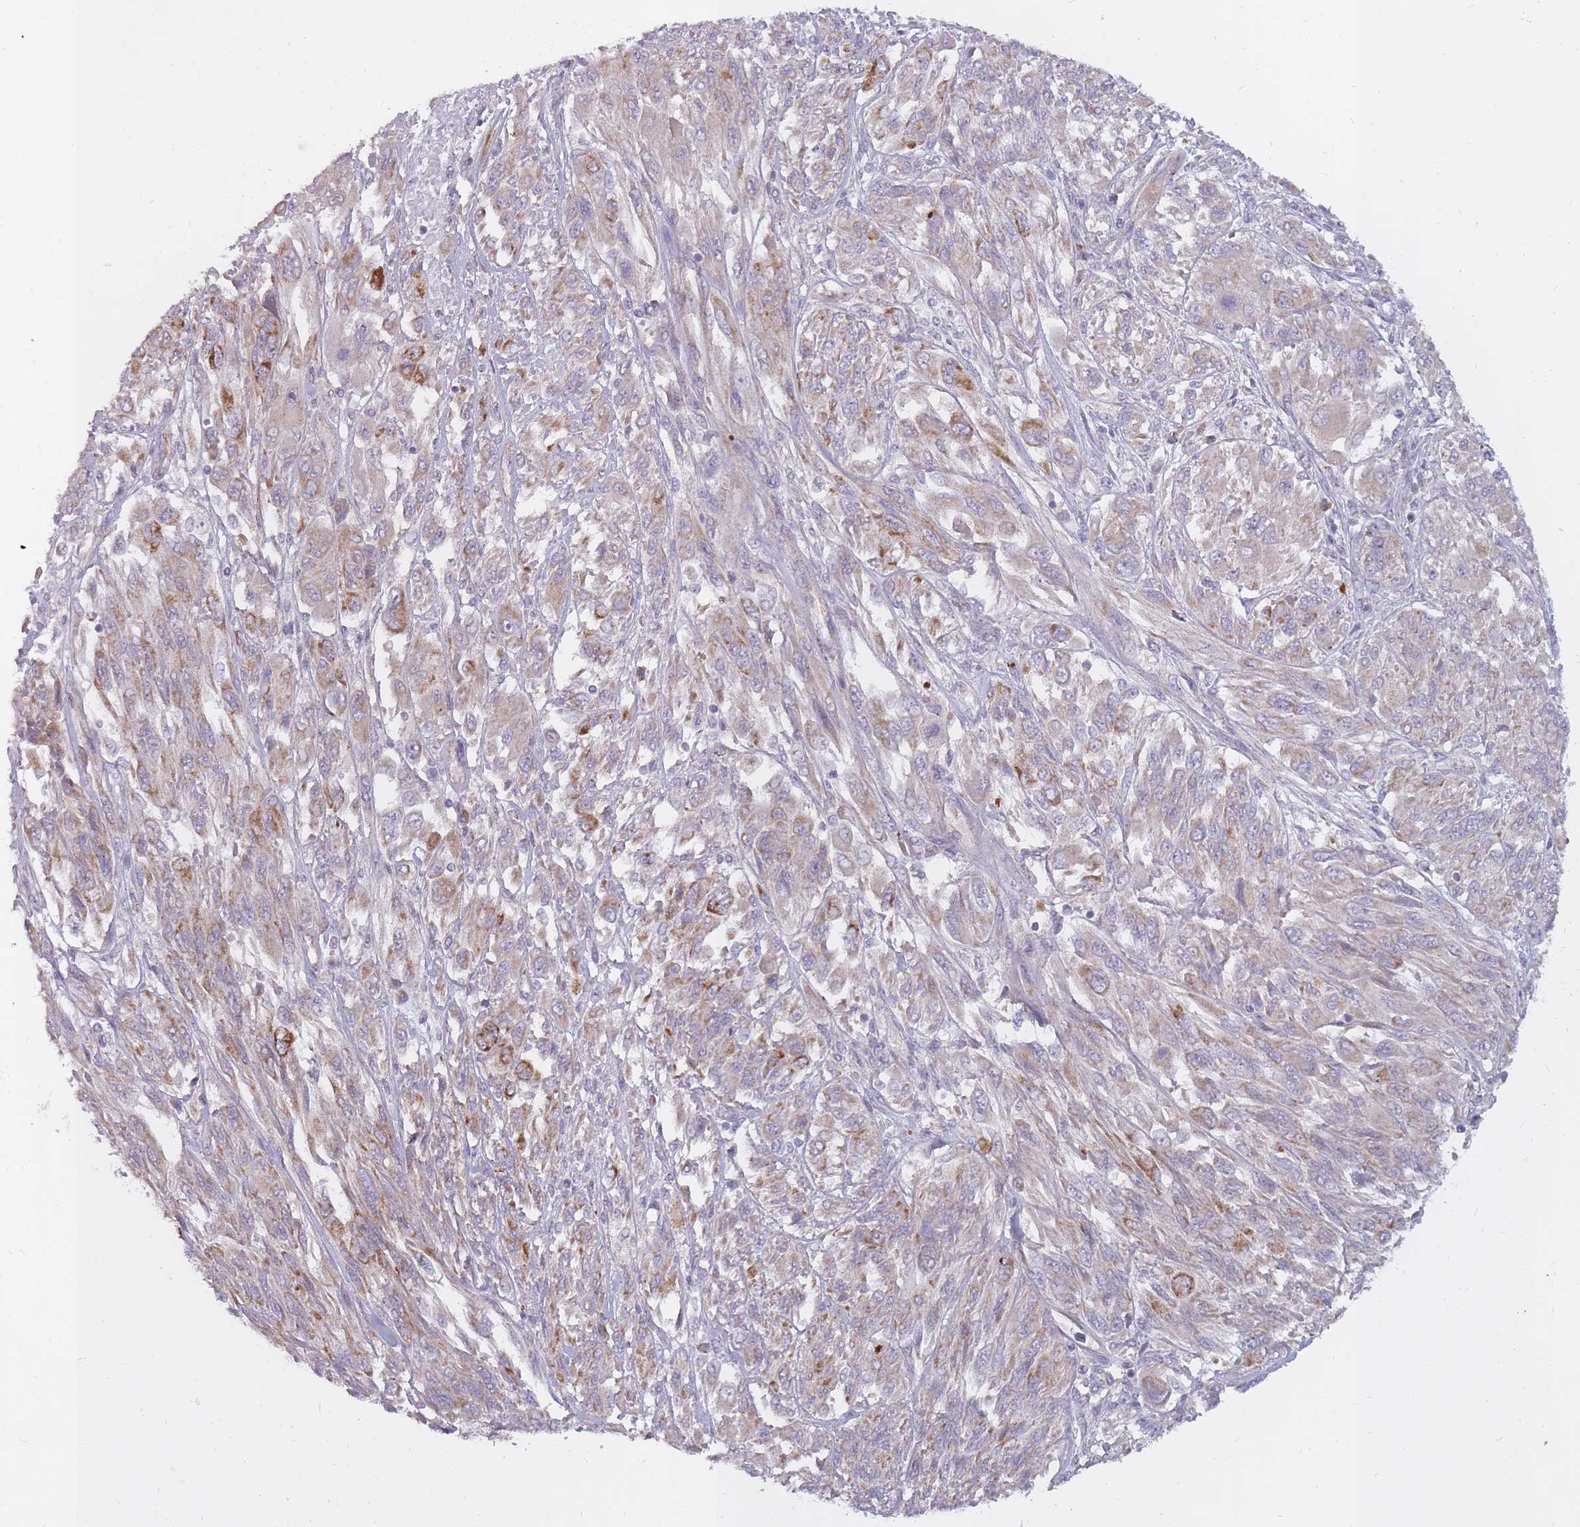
{"staining": {"intensity": "moderate", "quantity": "<25%", "location": "cytoplasmic/membranous"}, "tissue": "melanoma", "cell_type": "Tumor cells", "image_type": "cancer", "snomed": [{"axis": "morphology", "description": "Malignant melanoma, NOS"}, {"axis": "topography", "description": "Skin"}], "caption": "Protein staining shows moderate cytoplasmic/membranous expression in about <25% of tumor cells in melanoma.", "gene": "ALKBH4", "patient": {"sex": "female", "age": 91}}